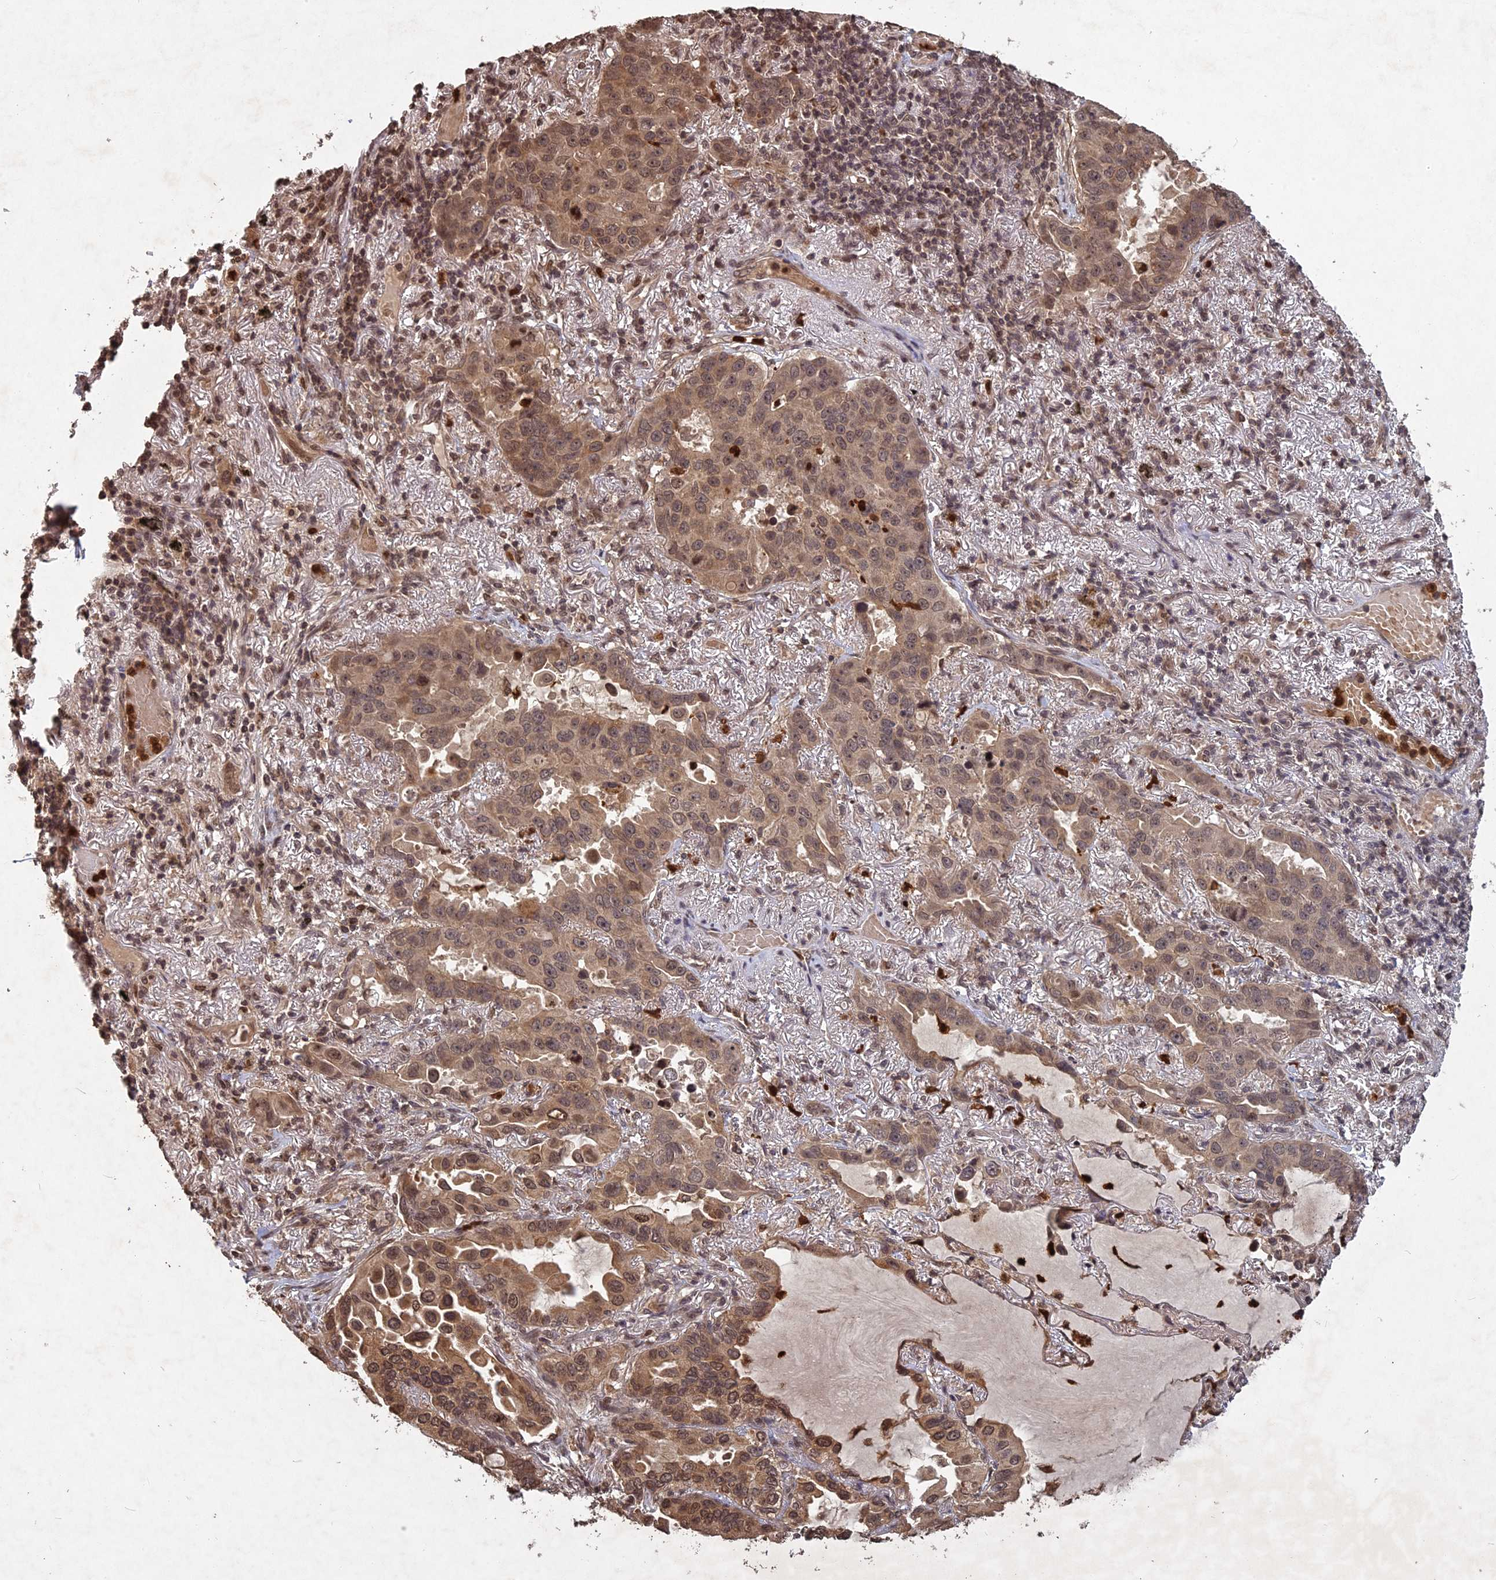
{"staining": {"intensity": "moderate", "quantity": "25%-75%", "location": "nuclear"}, "tissue": "lung cancer", "cell_type": "Tumor cells", "image_type": "cancer", "snomed": [{"axis": "morphology", "description": "Adenocarcinoma, NOS"}, {"axis": "topography", "description": "Lung"}], "caption": "Immunohistochemistry (IHC) histopathology image of neoplastic tissue: human lung adenocarcinoma stained using IHC reveals medium levels of moderate protein expression localized specifically in the nuclear of tumor cells, appearing as a nuclear brown color.", "gene": "SRMS", "patient": {"sex": "male", "age": 64}}